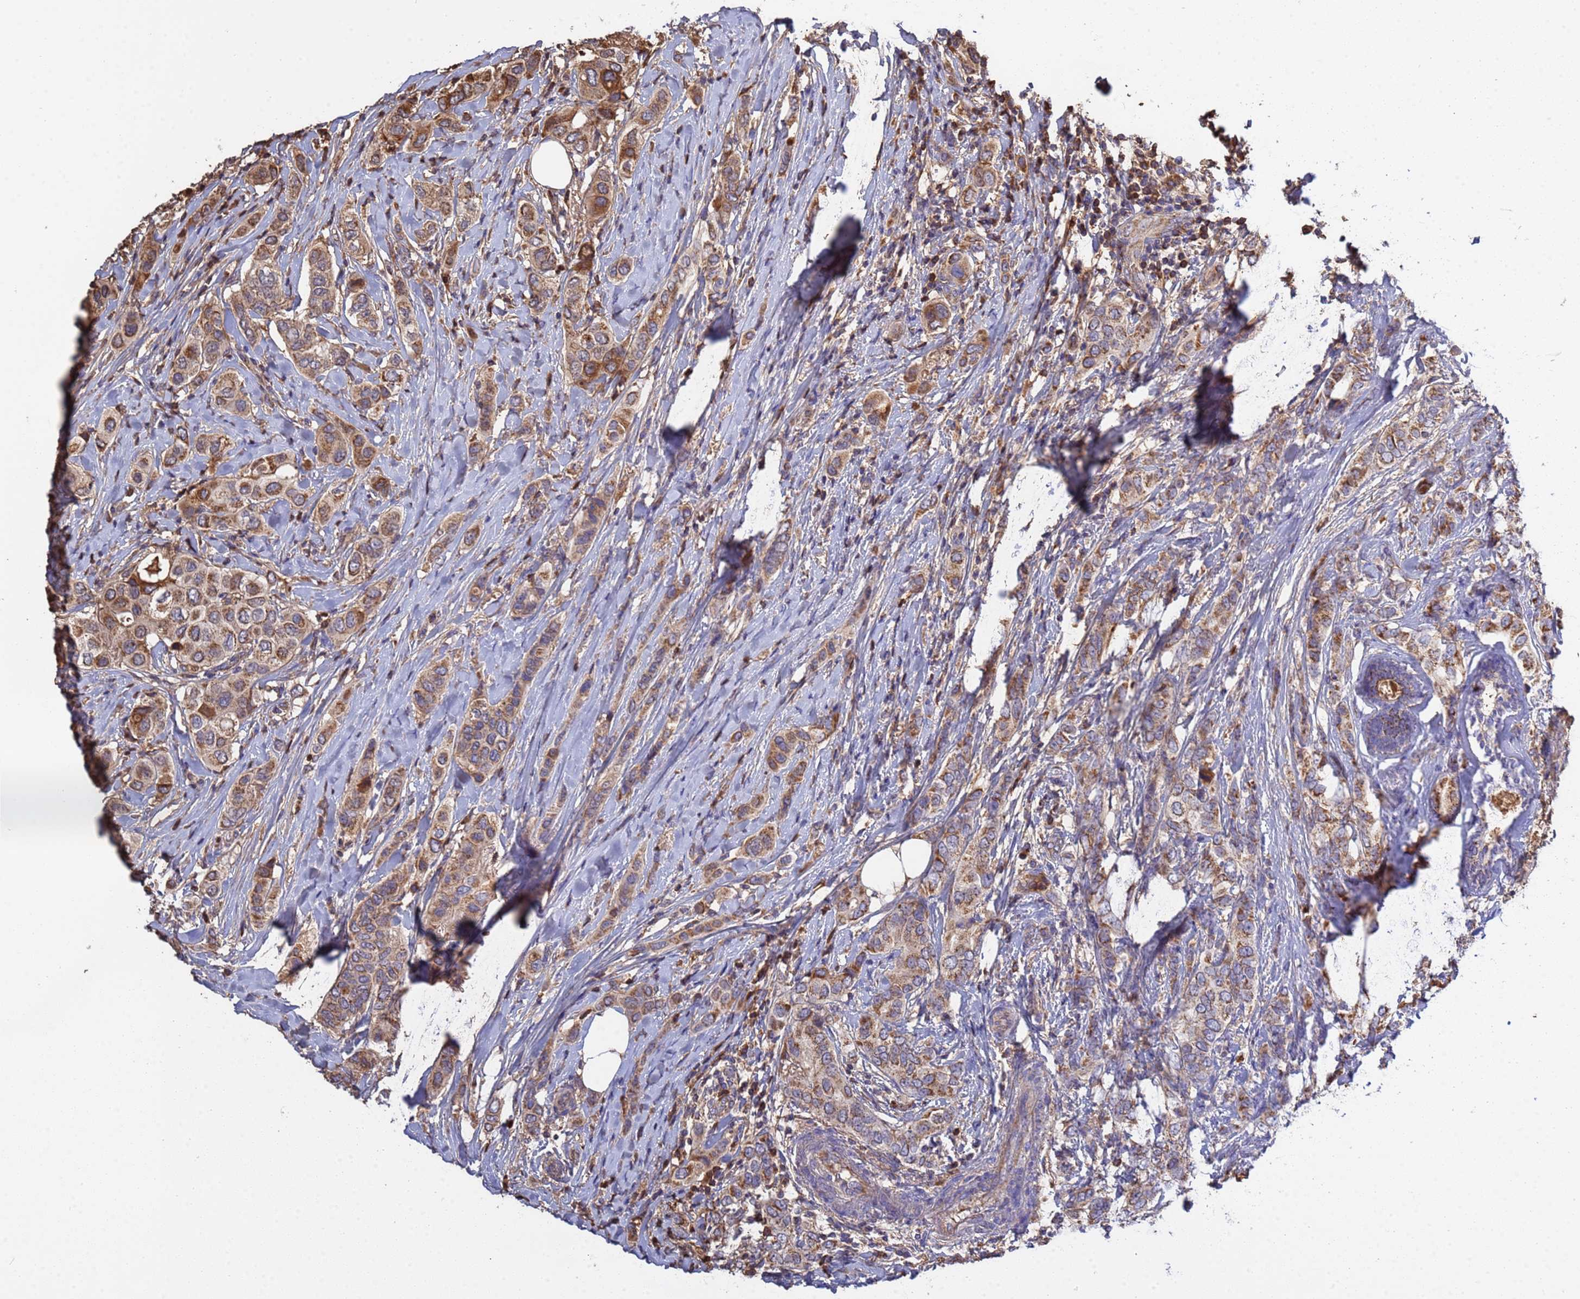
{"staining": {"intensity": "moderate", "quantity": ">75%", "location": "cytoplasmic/membranous"}, "tissue": "breast cancer", "cell_type": "Tumor cells", "image_type": "cancer", "snomed": [{"axis": "morphology", "description": "Lobular carcinoma"}, {"axis": "topography", "description": "Breast"}], "caption": "DAB immunohistochemical staining of human breast cancer demonstrates moderate cytoplasmic/membranous protein expression in about >75% of tumor cells.", "gene": "GLUD1", "patient": {"sex": "female", "age": 51}}